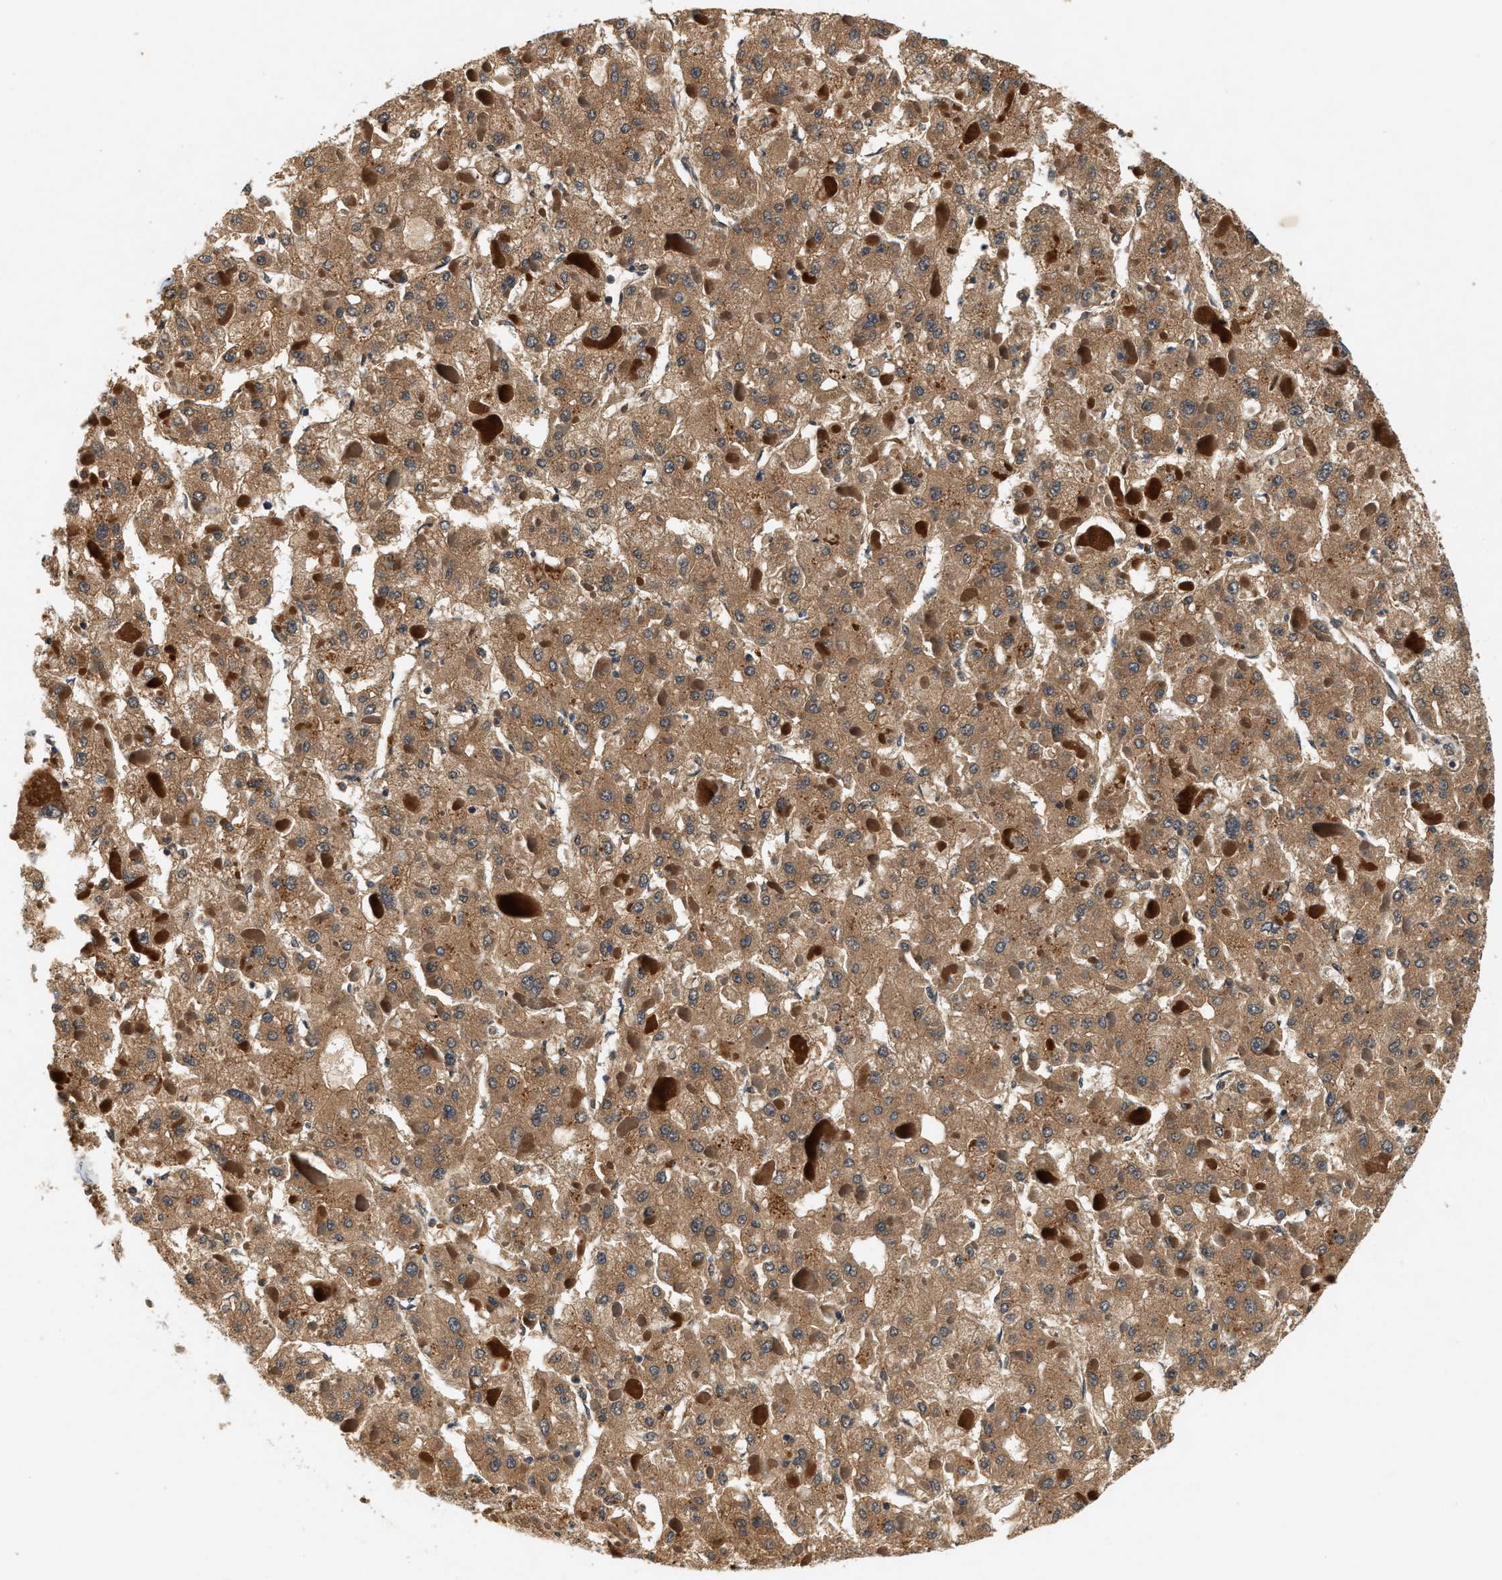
{"staining": {"intensity": "moderate", "quantity": ">75%", "location": "cytoplasmic/membranous"}, "tissue": "liver cancer", "cell_type": "Tumor cells", "image_type": "cancer", "snomed": [{"axis": "morphology", "description": "Carcinoma, Hepatocellular, NOS"}, {"axis": "topography", "description": "Liver"}], "caption": "DAB (3,3'-diaminobenzidine) immunohistochemical staining of human hepatocellular carcinoma (liver) demonstrates moderate cytoplasmic/membranous protein staining in approximately >75% of tumor cells.", "gene": "DUSP10", "patient": {"sex": "female", "age": 73}}